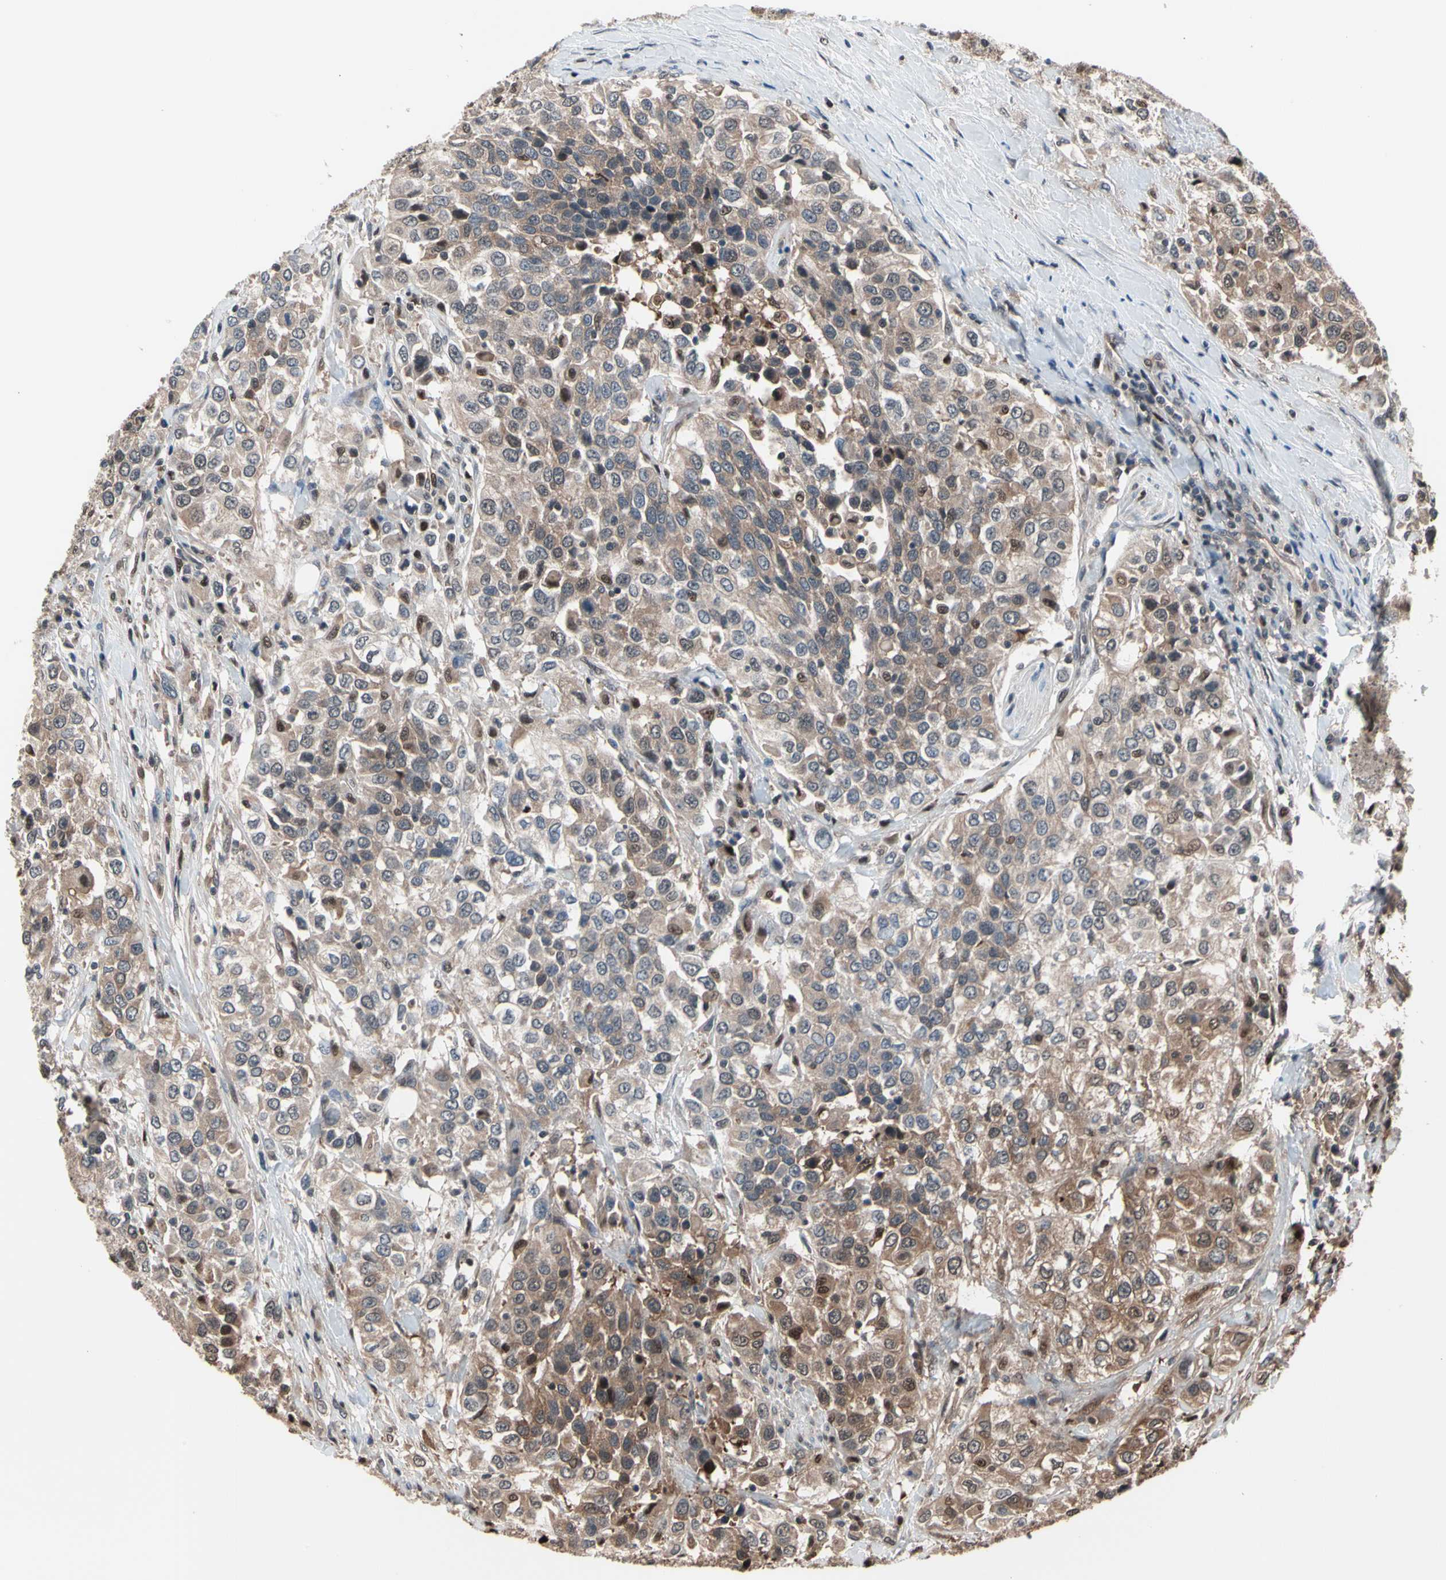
{"staining": {"intensity": "weak", "quantity": ">75%", "location": "cytoplasmic/membranous"}, "tissue": "urothelial cancer", "cell_type": "Tumor cells", "image_type": "cancer", "snomed": [{"axis": "morphology", "description": "Urothelial carcinoma, High grade"}, {"axis": "topography", "description": "Urinary bladder"}], "caption": "DAB immunohistochemical staining of high-grade urothelial carcinoma displays weak cytoplasmic/membranous protein positivity in approximately >75% of tumor cells. (Stains: DAB (3,3'-diaminobenzidine) in brown, nuclei in blue, Microscopy: brightfield microscopy at high magnification).", "gene": "PSMA2", "patient": {"sex": "female", "age": 80}}